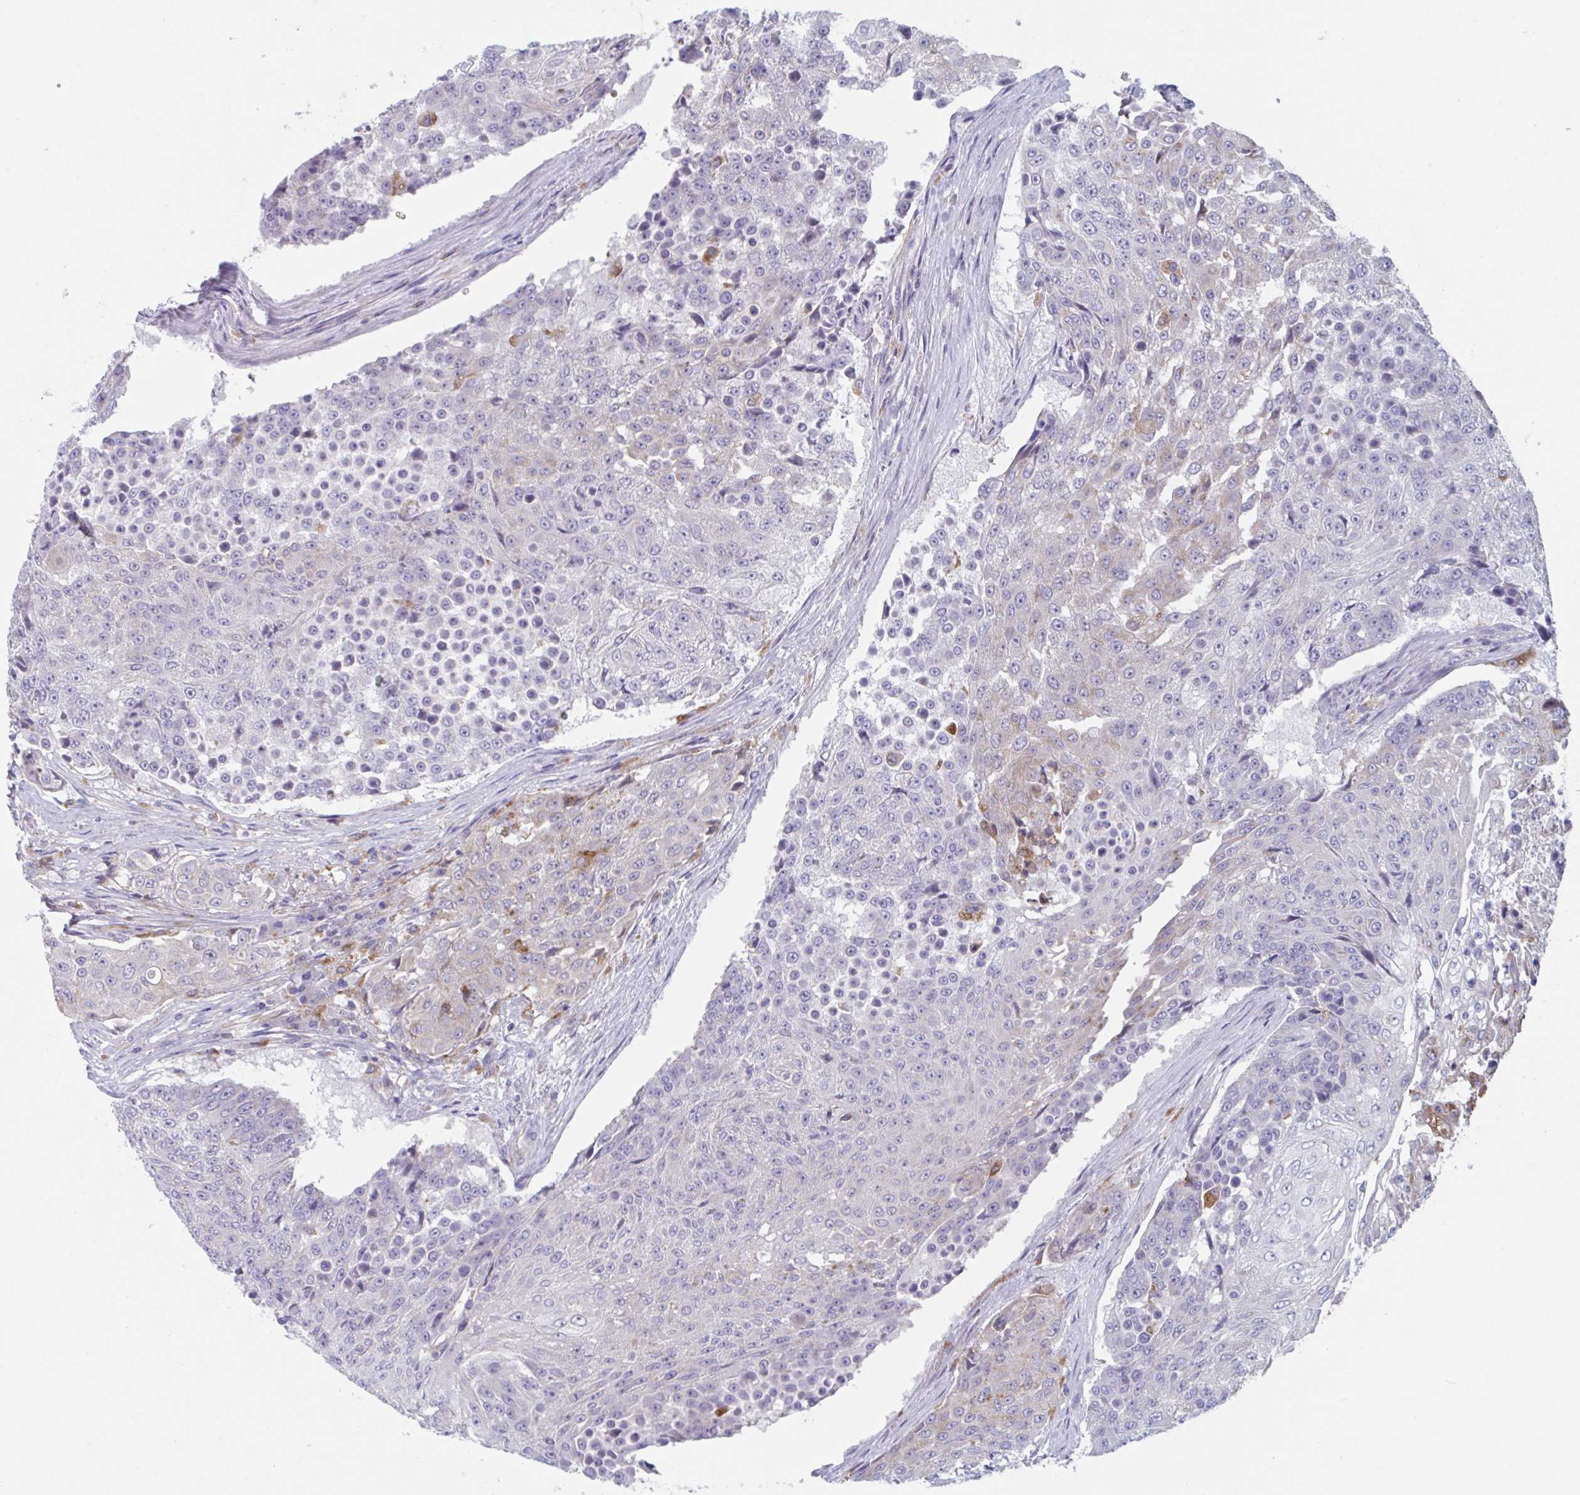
{"staining": {"intensity": "weak", "quantity": "<25%", "location": "cytoplasmic/membranous"}, "tissue": "urothelial cancer", "cell_type": "Tumor cells", "image_type": "cancer", "snomed": [{"axis": "morphology", "description": "Urothelial carcinoma, High grade"}, {"axis": "topography", "description": "Urinary bladder"}], "caption": "Protein analysis of urothelial cancer reveals no significant expression in tumor cells. (Brightfield microscopy of DAB IHC at high magnification).", "gene": "NIPSNAP1", "patient": {"sex": "female", "age": 63}}